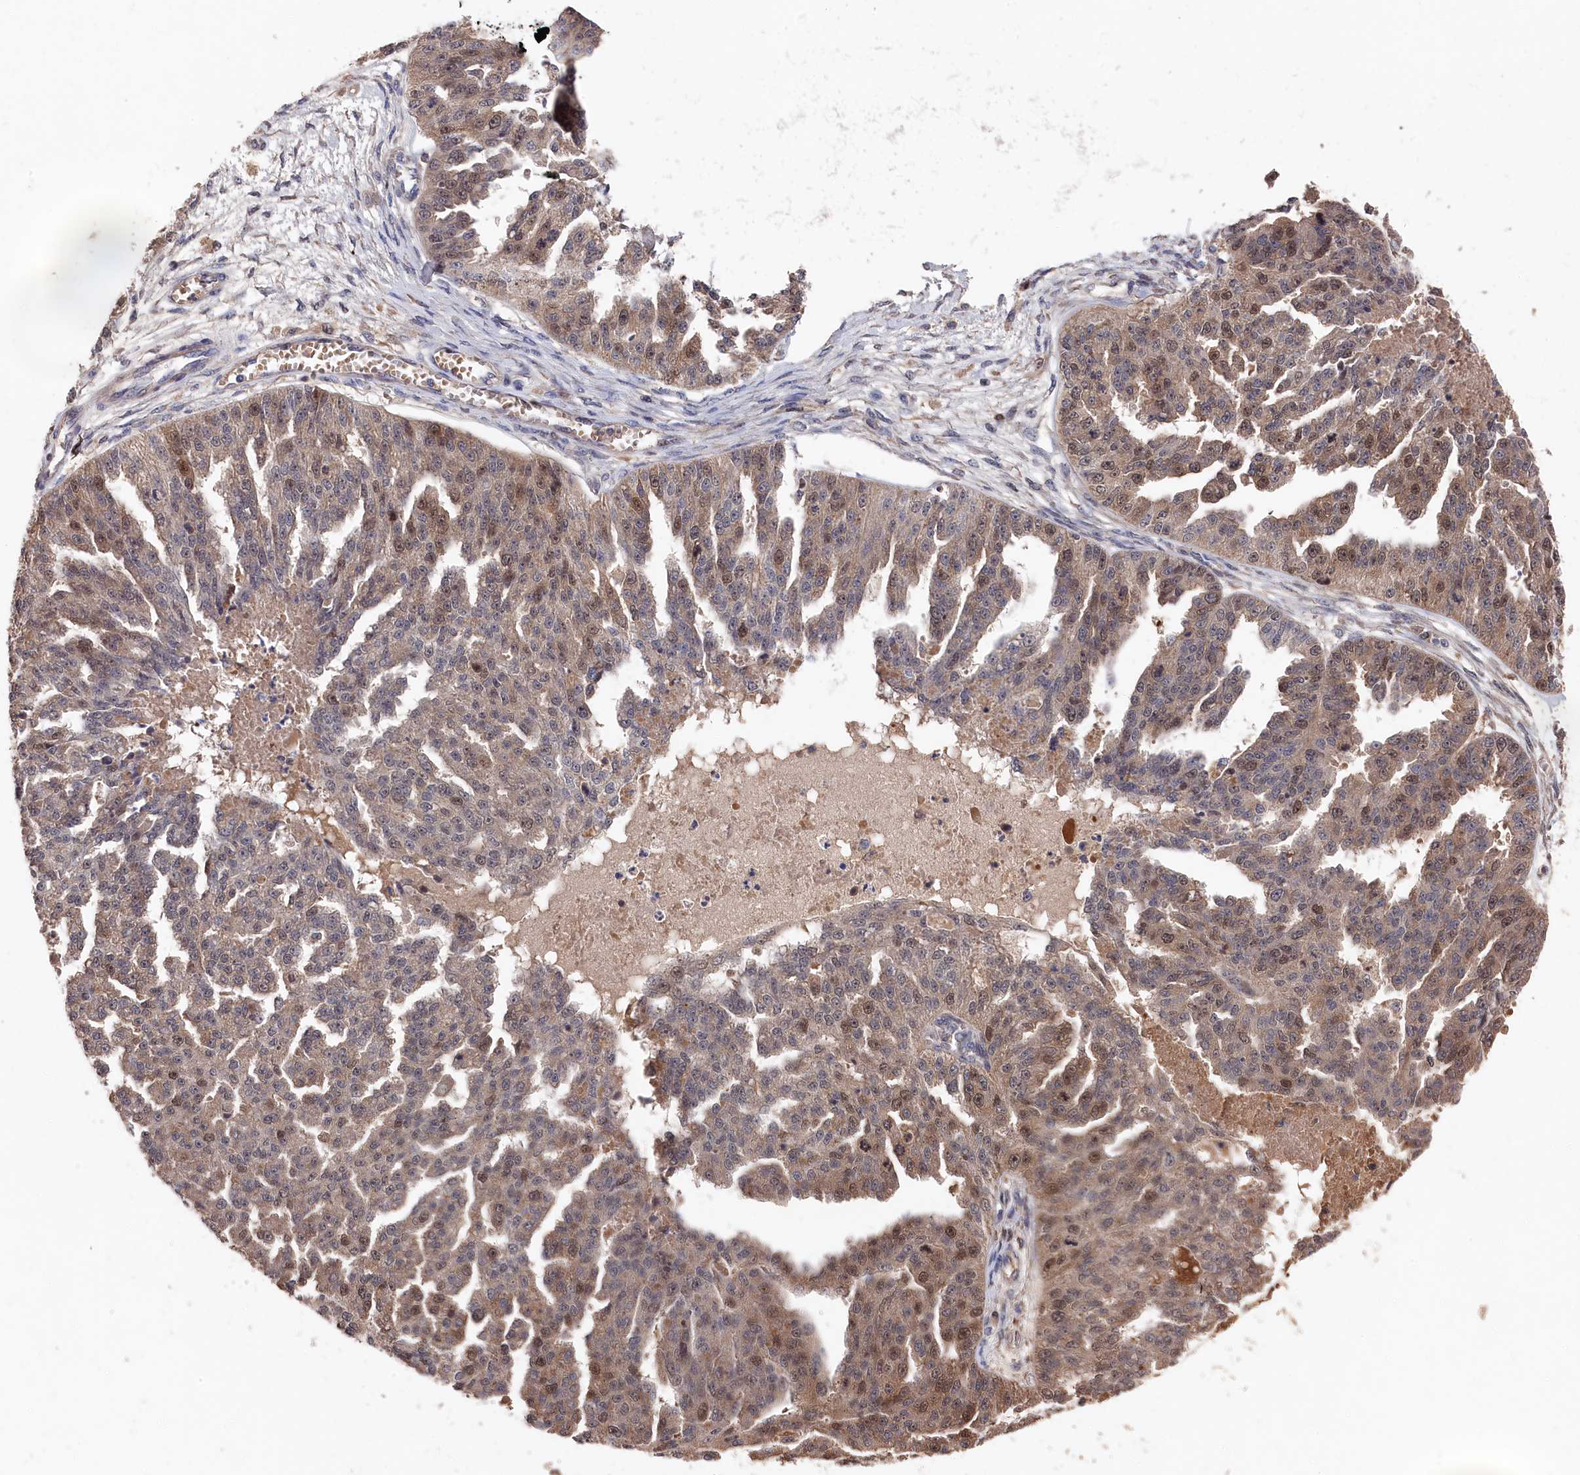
{"staining": {"intensity": "moderate", "quantity": "<25%", "location": "cytoplasmic/membranous,nuclear"}, "tissue": "ovarian cancer", "cell_type": "Tumor cells", "image_type": "cancer", "snomed": [{"axis": "morphology", "description": "Cystadenocarcinoma, serous, NOS"}, {"axis": "topography", "description": "Ovary"}], "caption": "Immunohistochemistry (IHC) of human serous cystadenocarcinoma (ovarian) reveals low levels of moderate cytoplasmic/membranous and nuclear positivity in about <25% of tumor cells.", "gene": "RMI2", "patient": {"sex": "female", "age": 58}}